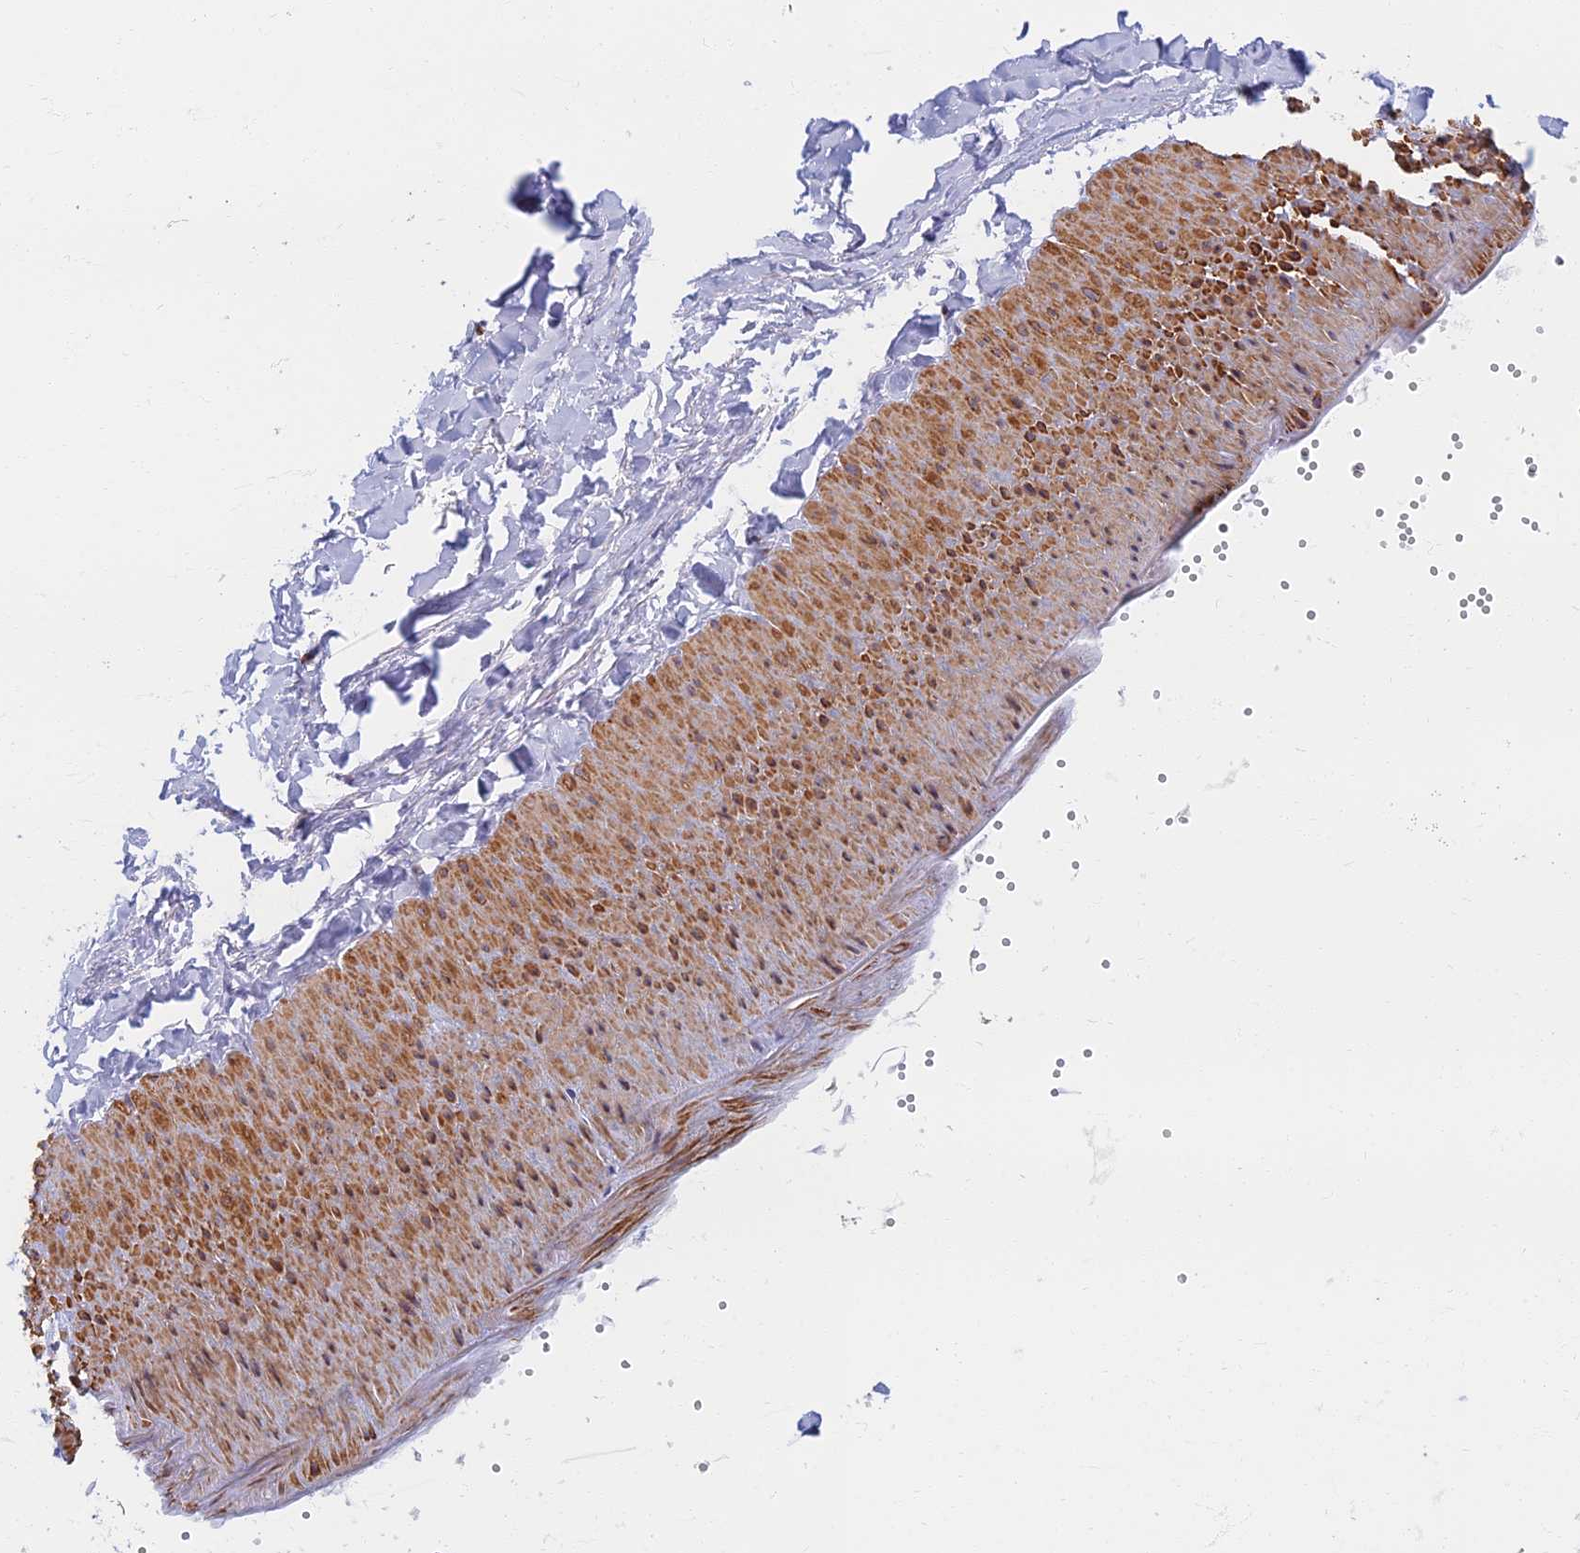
{"staining": {"intensity": "negative", "quantity": "none", "location": "none"}, "tissue": "adipose tissue", "cell_type": "Adipocytes", "image_type": "normal", "snomed": [{"axis": "morphology", "description": "Normal tissue, NOS"}, {"axis": "topography", "description": "Gallbladder"}, {"axis": "topography", "description": "Peripheral nerve tissue"}], "caption": "Immunohistochemistry photomicrograph of normal adipose tissue: human adipose tissue stained with DAB reveals no significant protein staining in adipocytes.", "gene": "C15orf40", "patient": {"sex": "male", "age": 38}}